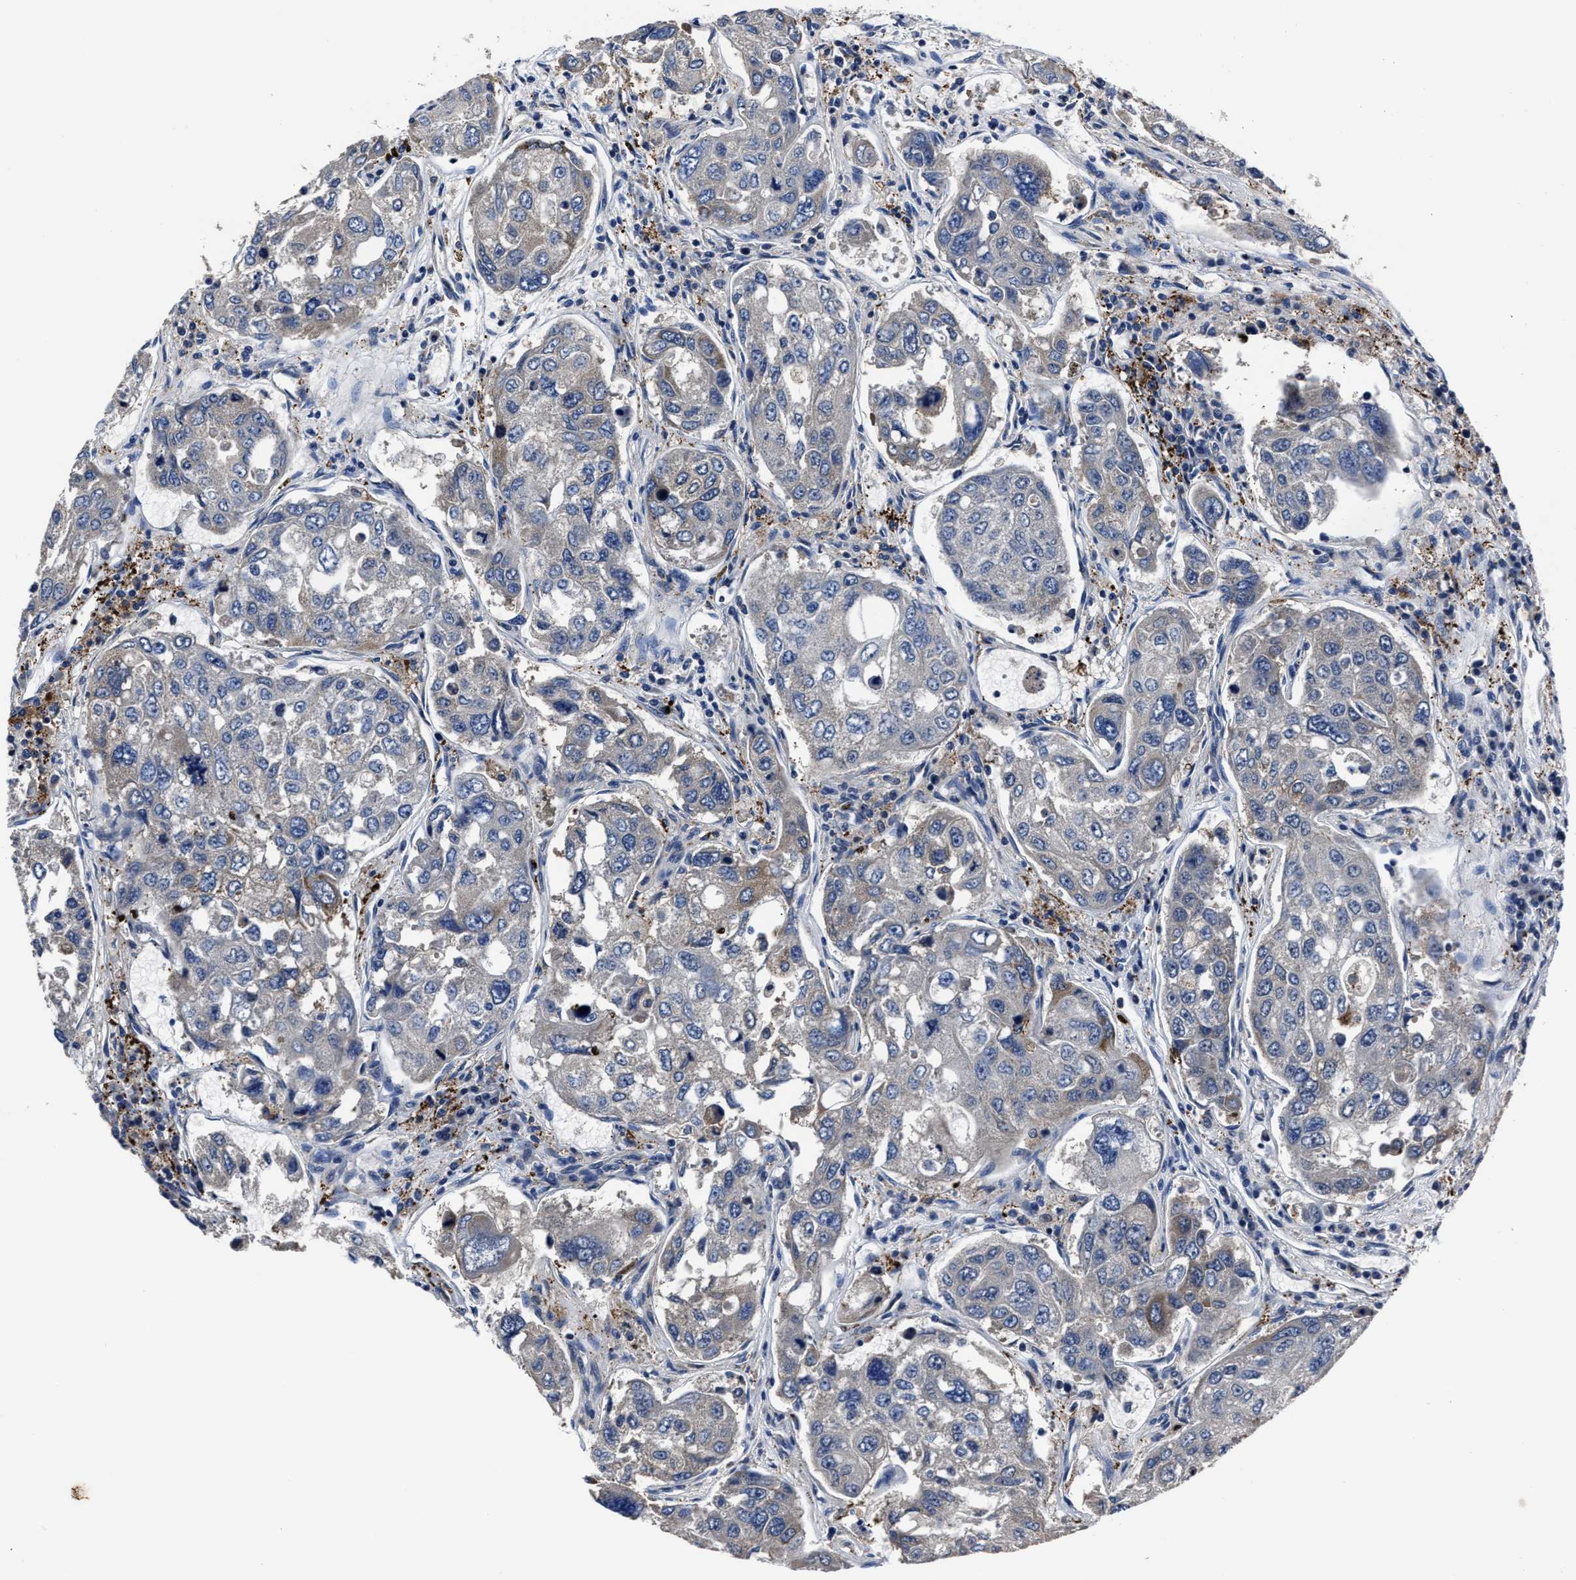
{"staining": {"intensity": "weak", "quantity": "<25%", "location": "cytoplasmic/membranous"}, "tissue": "urothelial cancer", "cell_type": "Tumor cells", "image_type": "cancer", "snomed": [{"axis": "morphology", "description": "Urothelial carcinoma, High grade"}, {"axis": "topography", "description": "Lymph node"}, {"axis": "topography", "description": "Urinary bladder"}], "caption": "Immunohistochemistry (IHC) histopathology image of neoplastic tissue: human urothelial cancer stained with DAB (3,3'-diaminobenzidine) shows no significant protein expression in tumor cells.", "gene": "RSBN1L", "patient": {"sex": "male", "age": 51}}